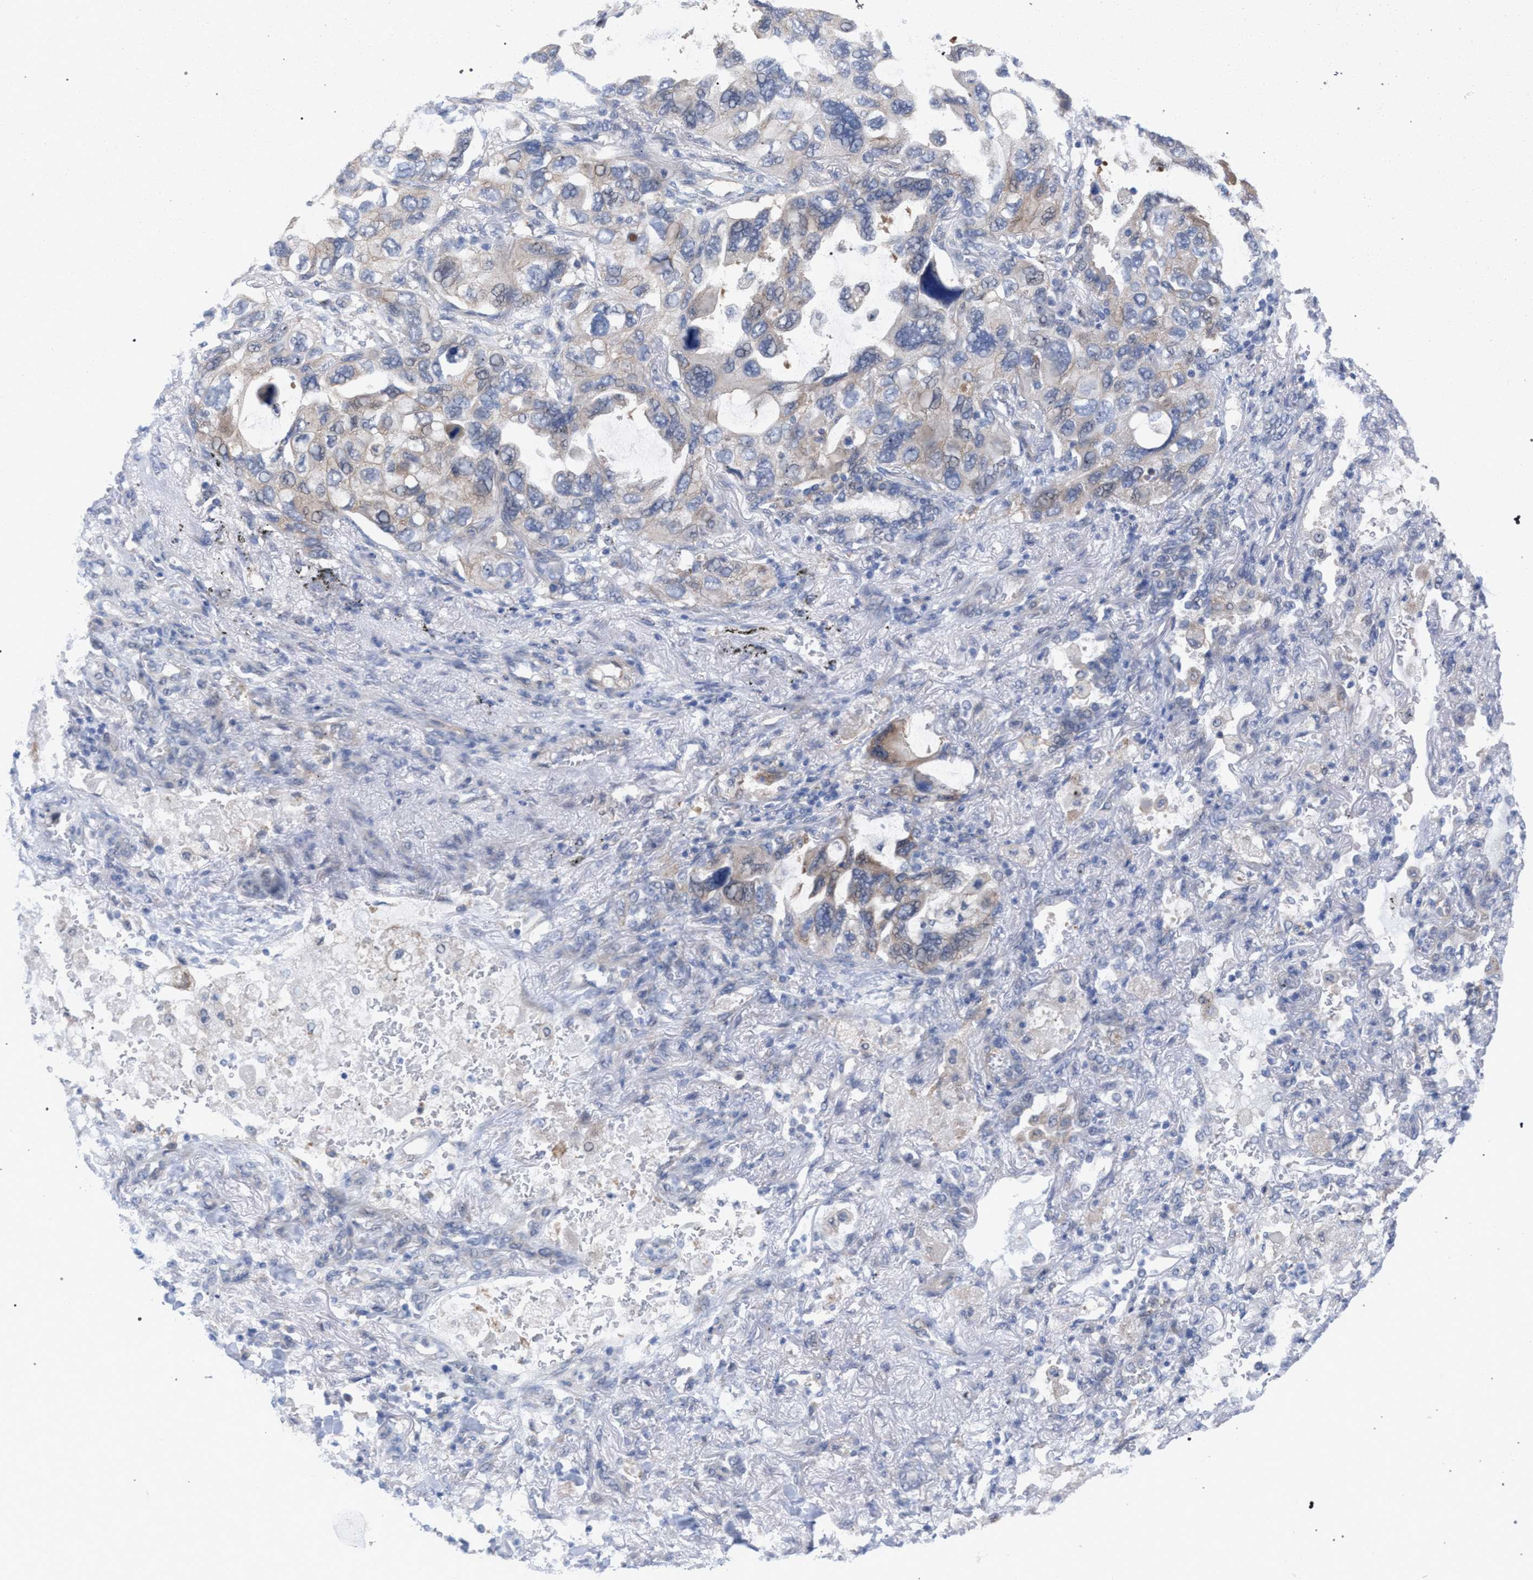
{"staining": {"intensity": "weak", "quantity": "25%-75%", "location": "cytoplasmic/membranous"}, "tissue": "lung cancer", "cell_type": "Tumor cells", "image_type": "cancer", "snomed": [{"axis": "morphology", "description": "Squamous cell carcinoma, NOS"}, {"axis": "topography", "description": "Lung"}], "caption": "Immunohistochemistry (IHC) photomicrograph of neoplastic tissue: squamous cell carcinoma (lung) stained using immunohistochemistry reveals low levels of weak protein expression localized specifically in the cytoplasmic/membranous of tumor cells, appearing as a cytoplasmic/membranous brown color.", "gene": "FHOD3", "patient": {"sex": "female", "age": 73}}